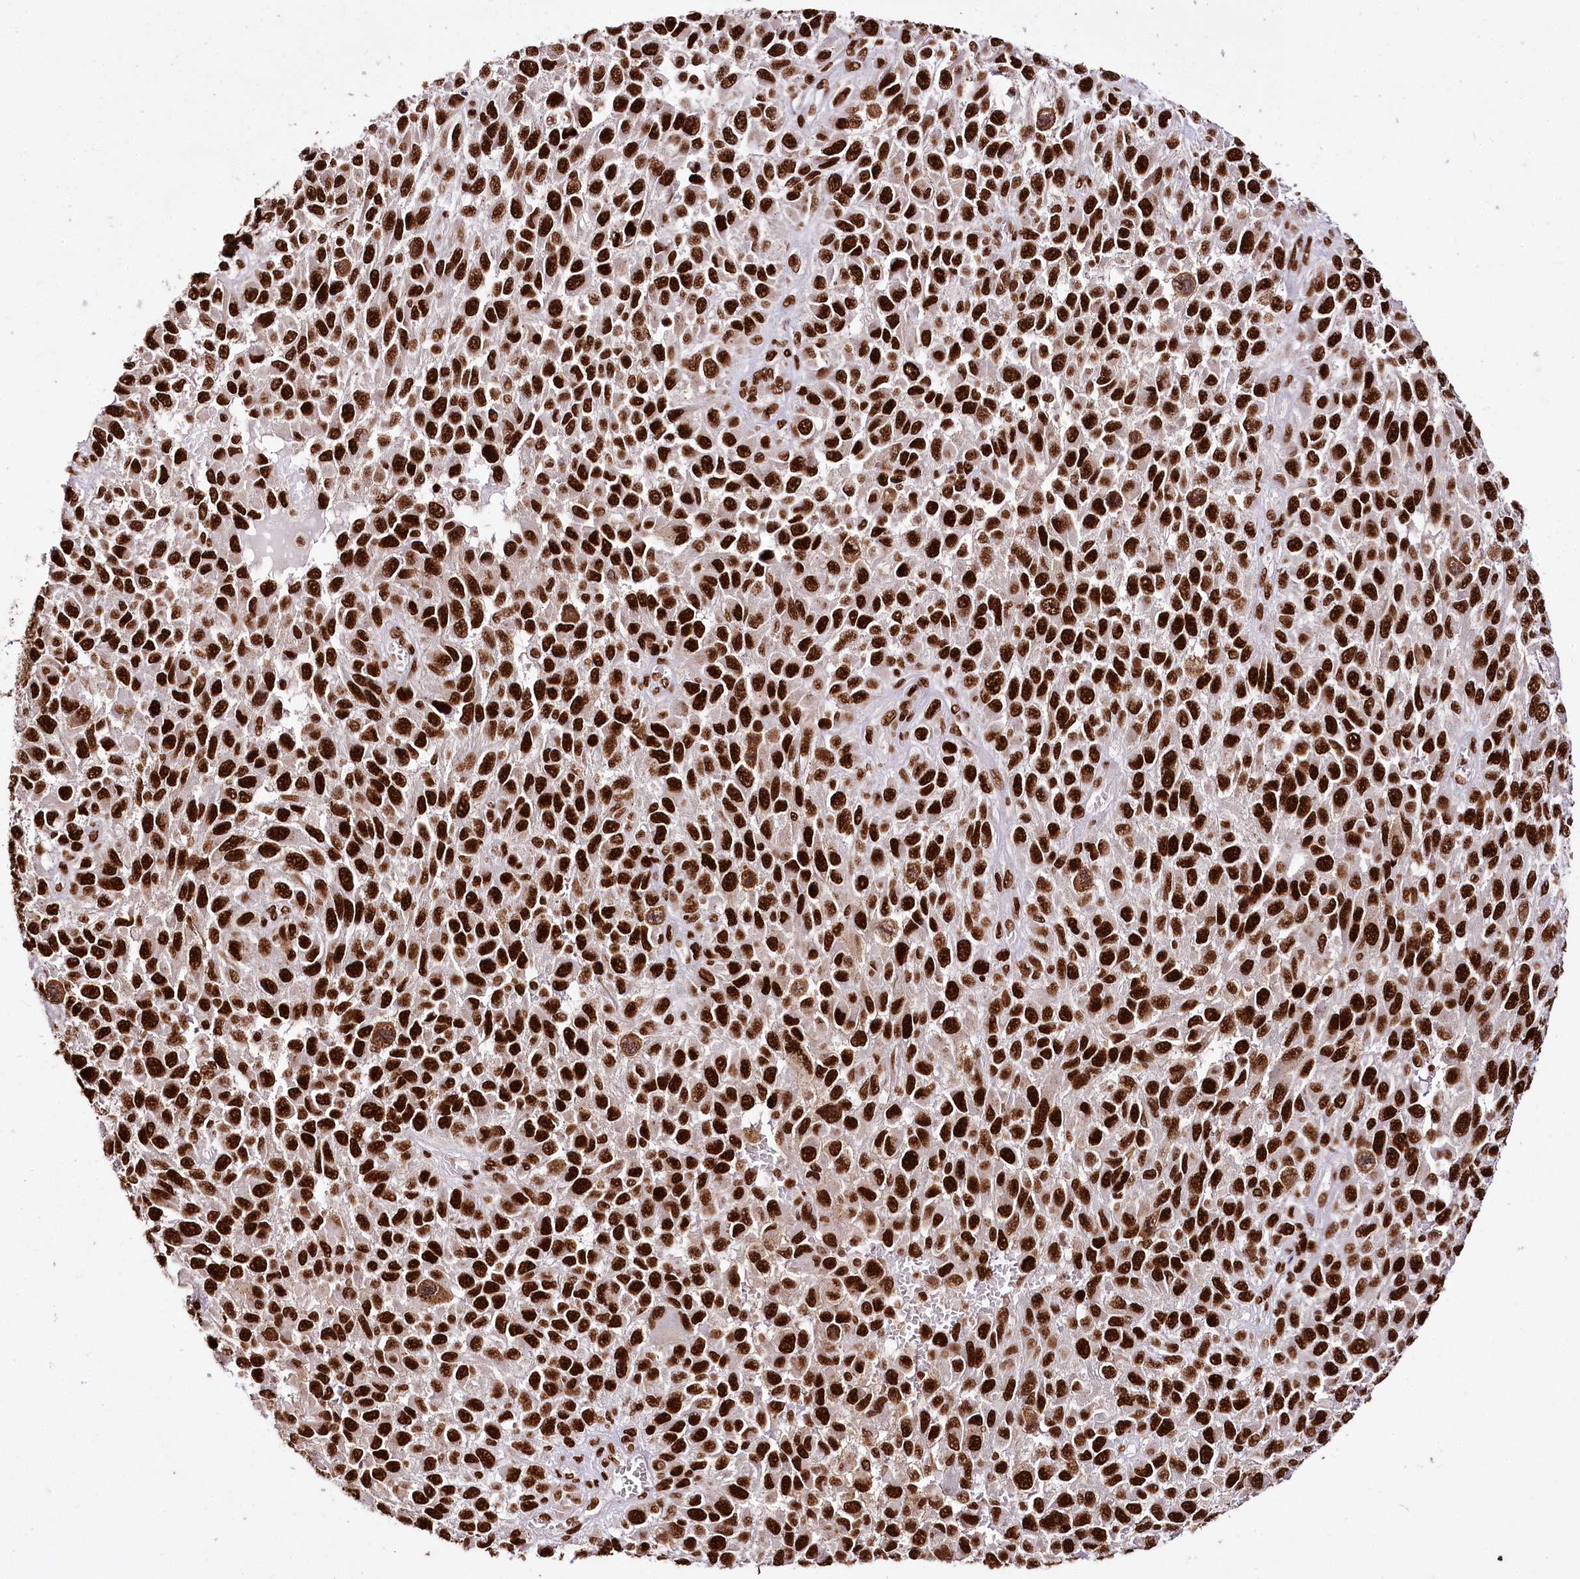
{"staining": {"intensity": "strong", "quantity": ">75%", "location": "nuclear"}, "tissue": "melanoma", "cell_type": "Tumor cells", "image_type": "cancer", "snomed": [{"axis": "morphology", "description": "Normal tissue, NOS"}, {"axis": "morphology", "description": "Malignant melanoma, NOS"}, {"axis": "topography", "description": "Skin"}], "caption": "Malignant melanoma stained with a protein marker demonstrates strong staining in tumor cells.", "gene": "SMARCE1", "patient": {"sex": "female", "age": 96}}